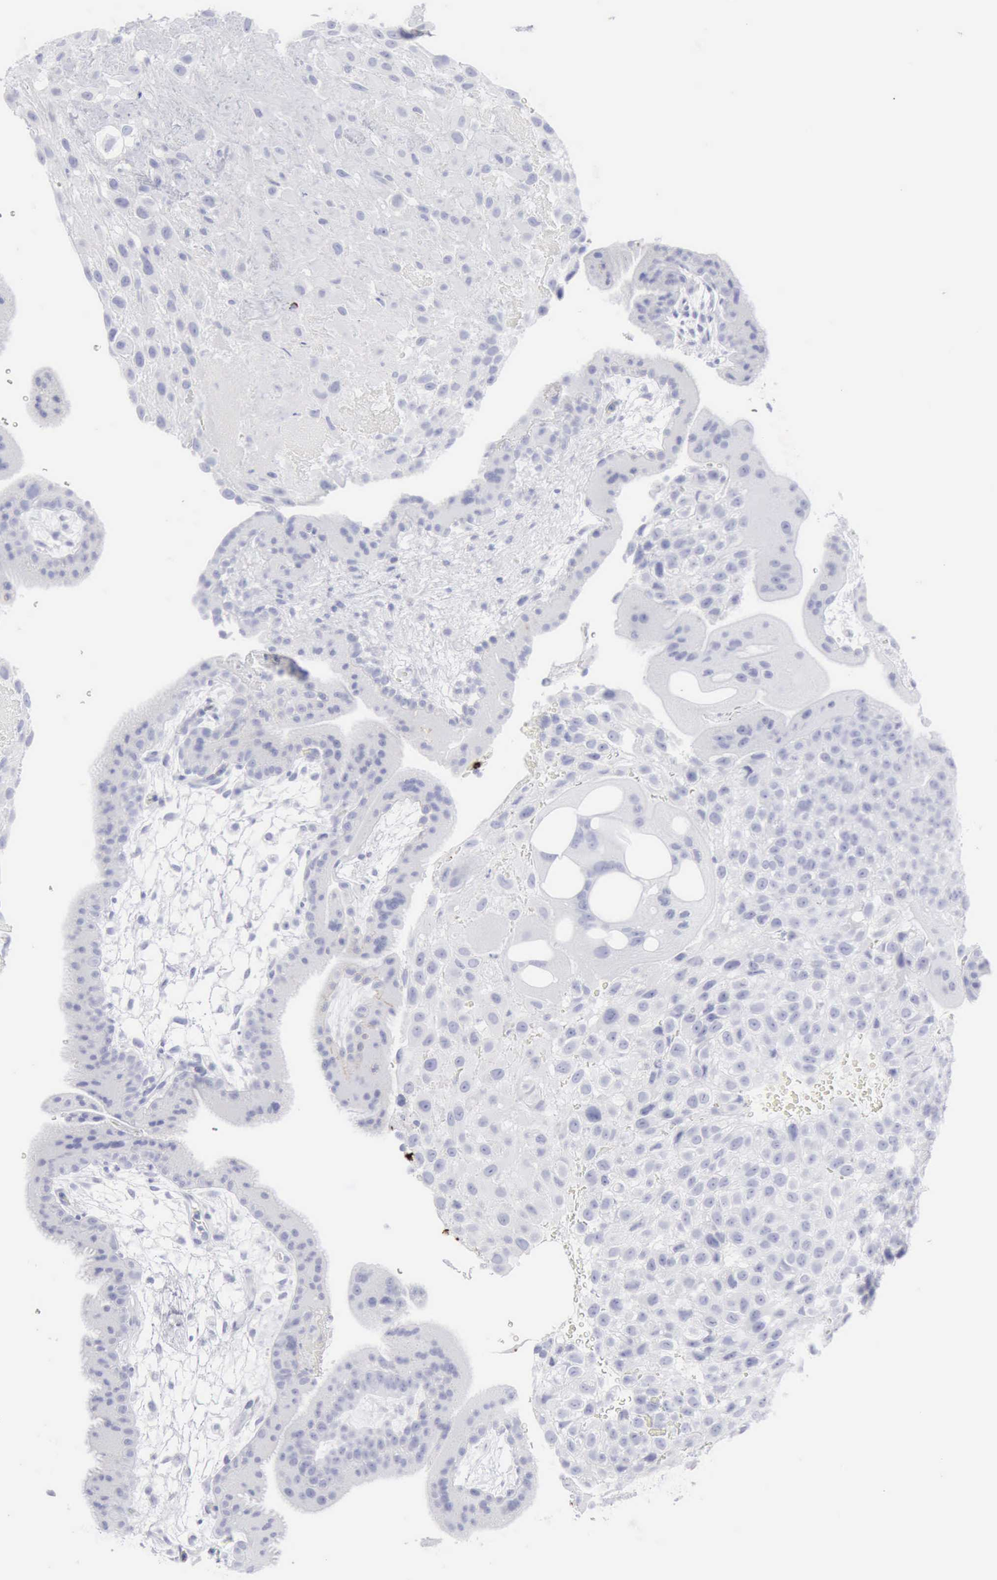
{"staining": {"intensity": "negative", "quantity": "none", "location": "none"}, "tissue": "placenta", "cell_type": "Decidual cells", "image_type": "normal", "snomed": [{"axis": "morphology", "description": "Normal tissue, NOS"}, {"axis": "topography", "description": "Placenta"}], "caption": "Immunohistochemical staining of benign placenta exhibits no significant staining in decidual cells. (Brightfield microscopy of DAB (3,3'-diaminobenzidine) immunohistochemistry (IHC) at high magnification).", "gene": "GZMB", "patient": {"sex": "female", "age": 19}}